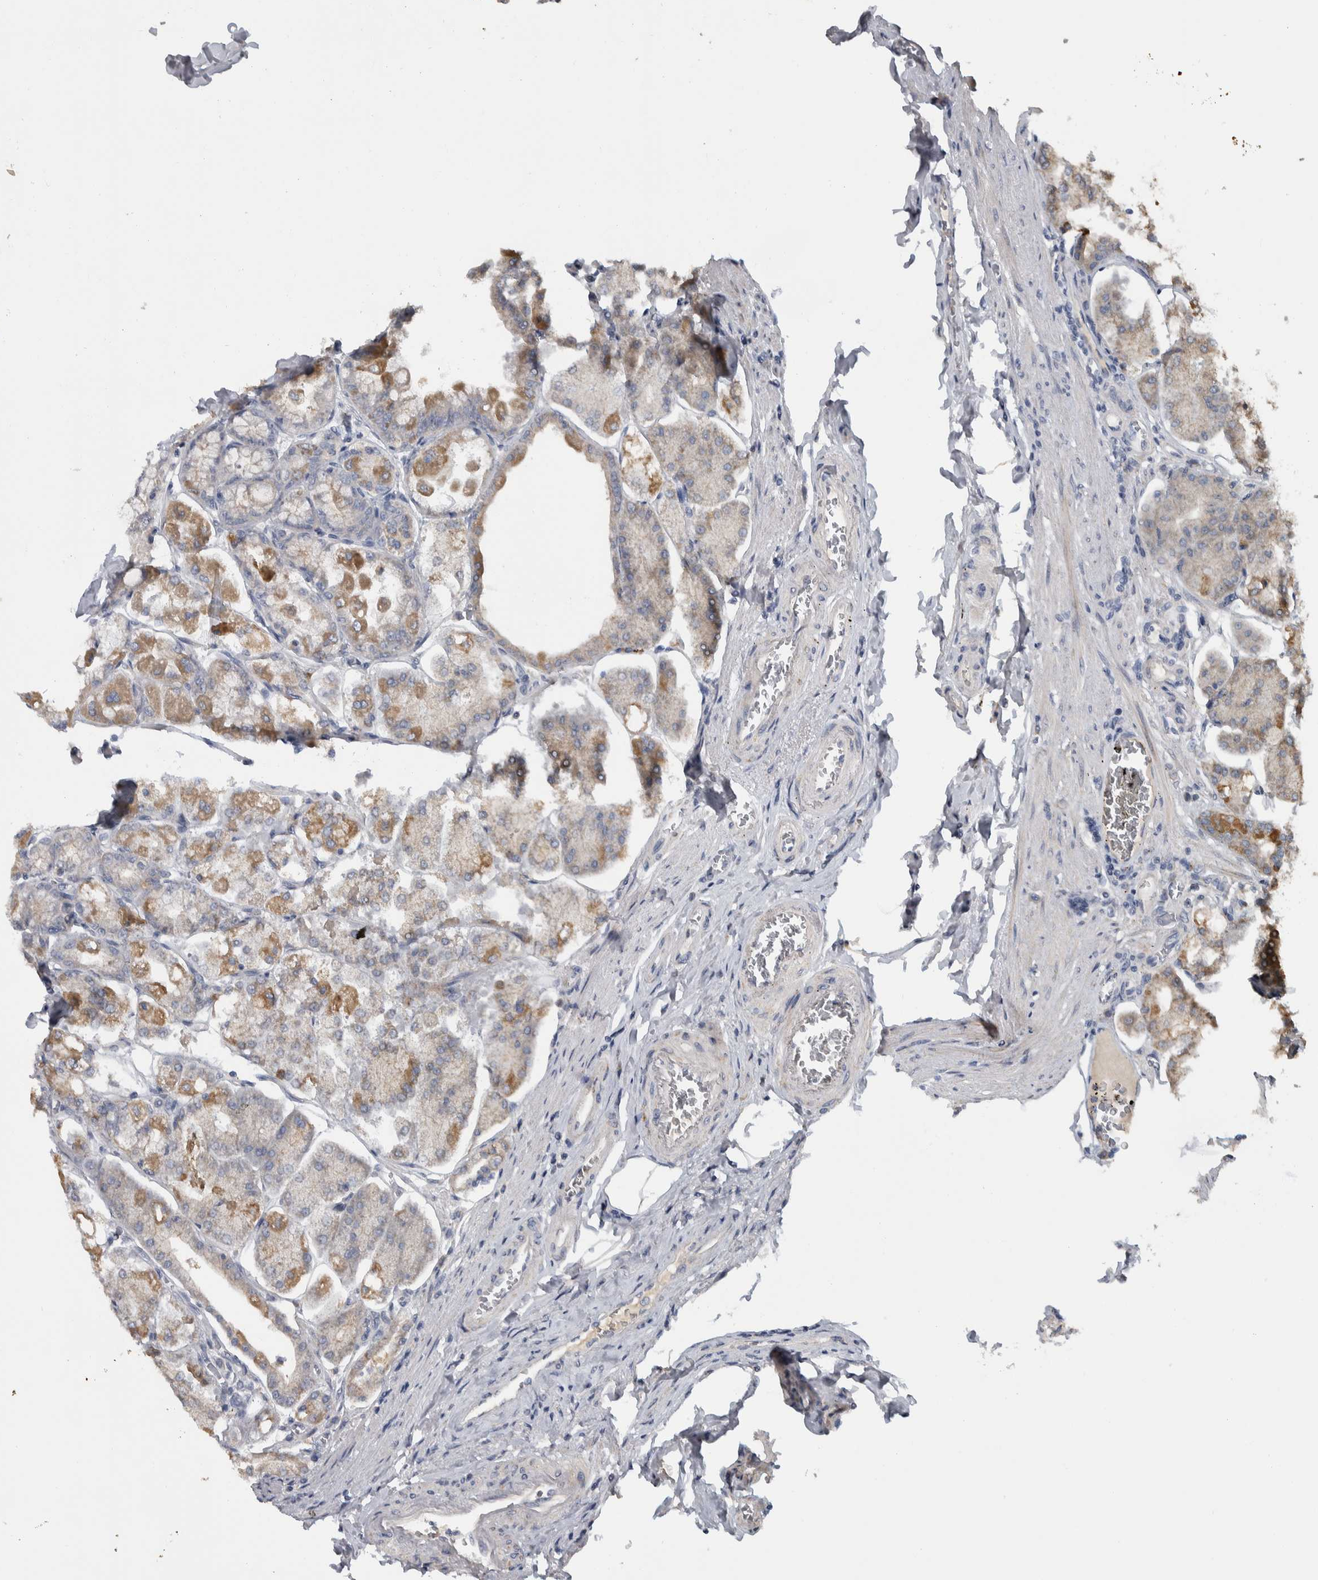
{"staining": {"intensity": "moderate", "quantity": "<25%", "location": "cytoplasmic/membranous"}, "tissue": "stomach", "cell_type": "Glandular cells", "image_type": "normal", "snomed": [{"axis": "morphology", "description": "Normal tissue, NOS"}, {"axis": "topography", "description": "Stomach, lower"}], "caption": "Glandular cells demonstrate low levels of moderate cytoplasmic/membranous staining in about <25% of cells in unremarkable stomach. Ihc stains the protein in brown and the nuclei are stained blue.", "gene": "FAM83G", "patient": {"sex": "male", "age": 71}}